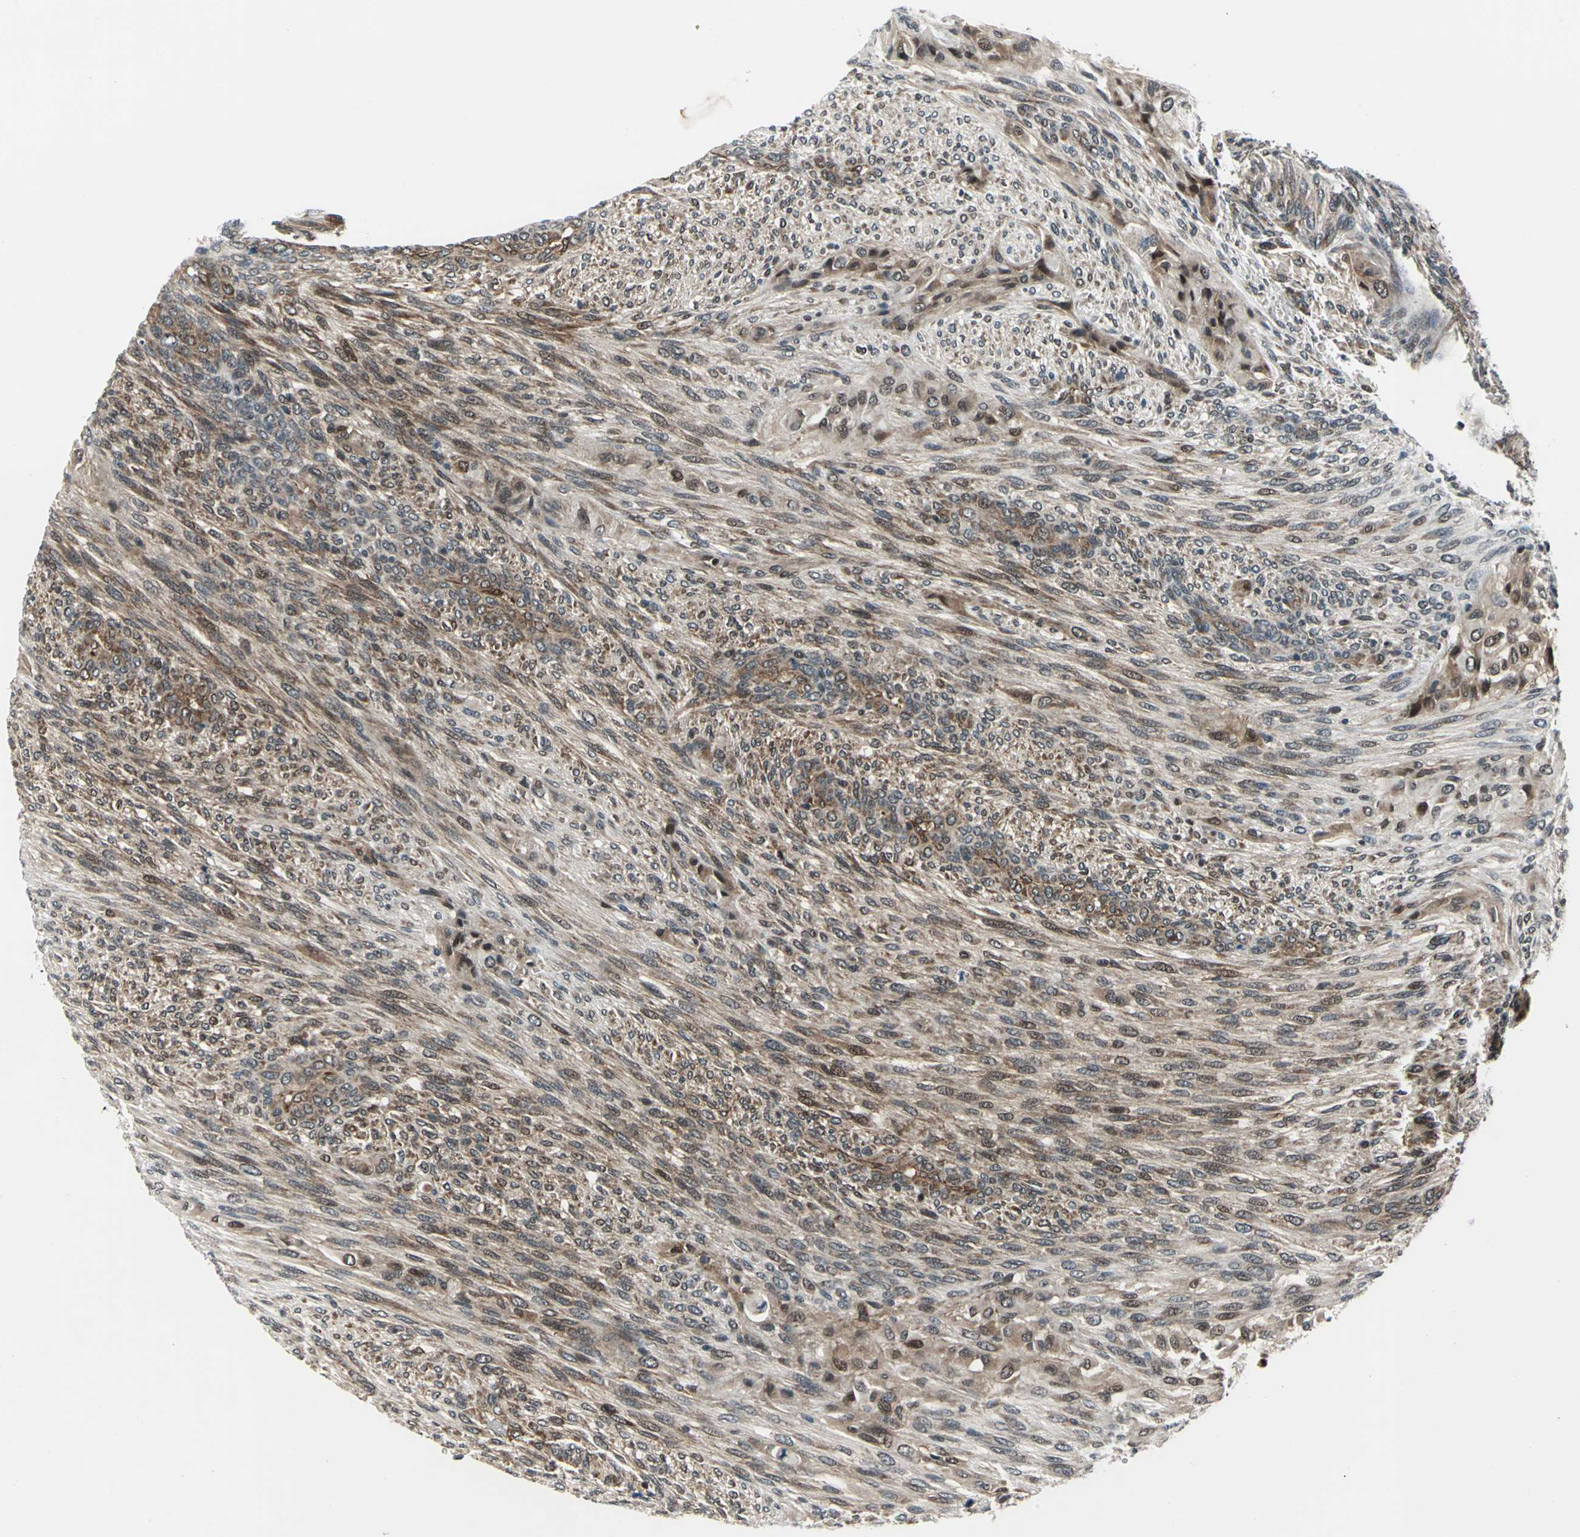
{"staining": {"intensity": "moderate", "quantity": ">75%", "location": "cytoplasmic/membranous,nuclear"}, "tissue": "glioma", "cell_type": "Tumor cells", "image_type": "cancer", "snomed": [{"axis": "morphology", "description": "Glioma, malignant, High grade"}, {"axis": "topography", "description": "Cerebral cortex"}], "caption": "The immunohistochemical stain highlights moderate cytoplasmic/membranous and nuclear positivity in tumor cells of malignant high-grade glioma tissue.", "gene": "POLR3K", "patient": {"sex": "female", "age": 55}}